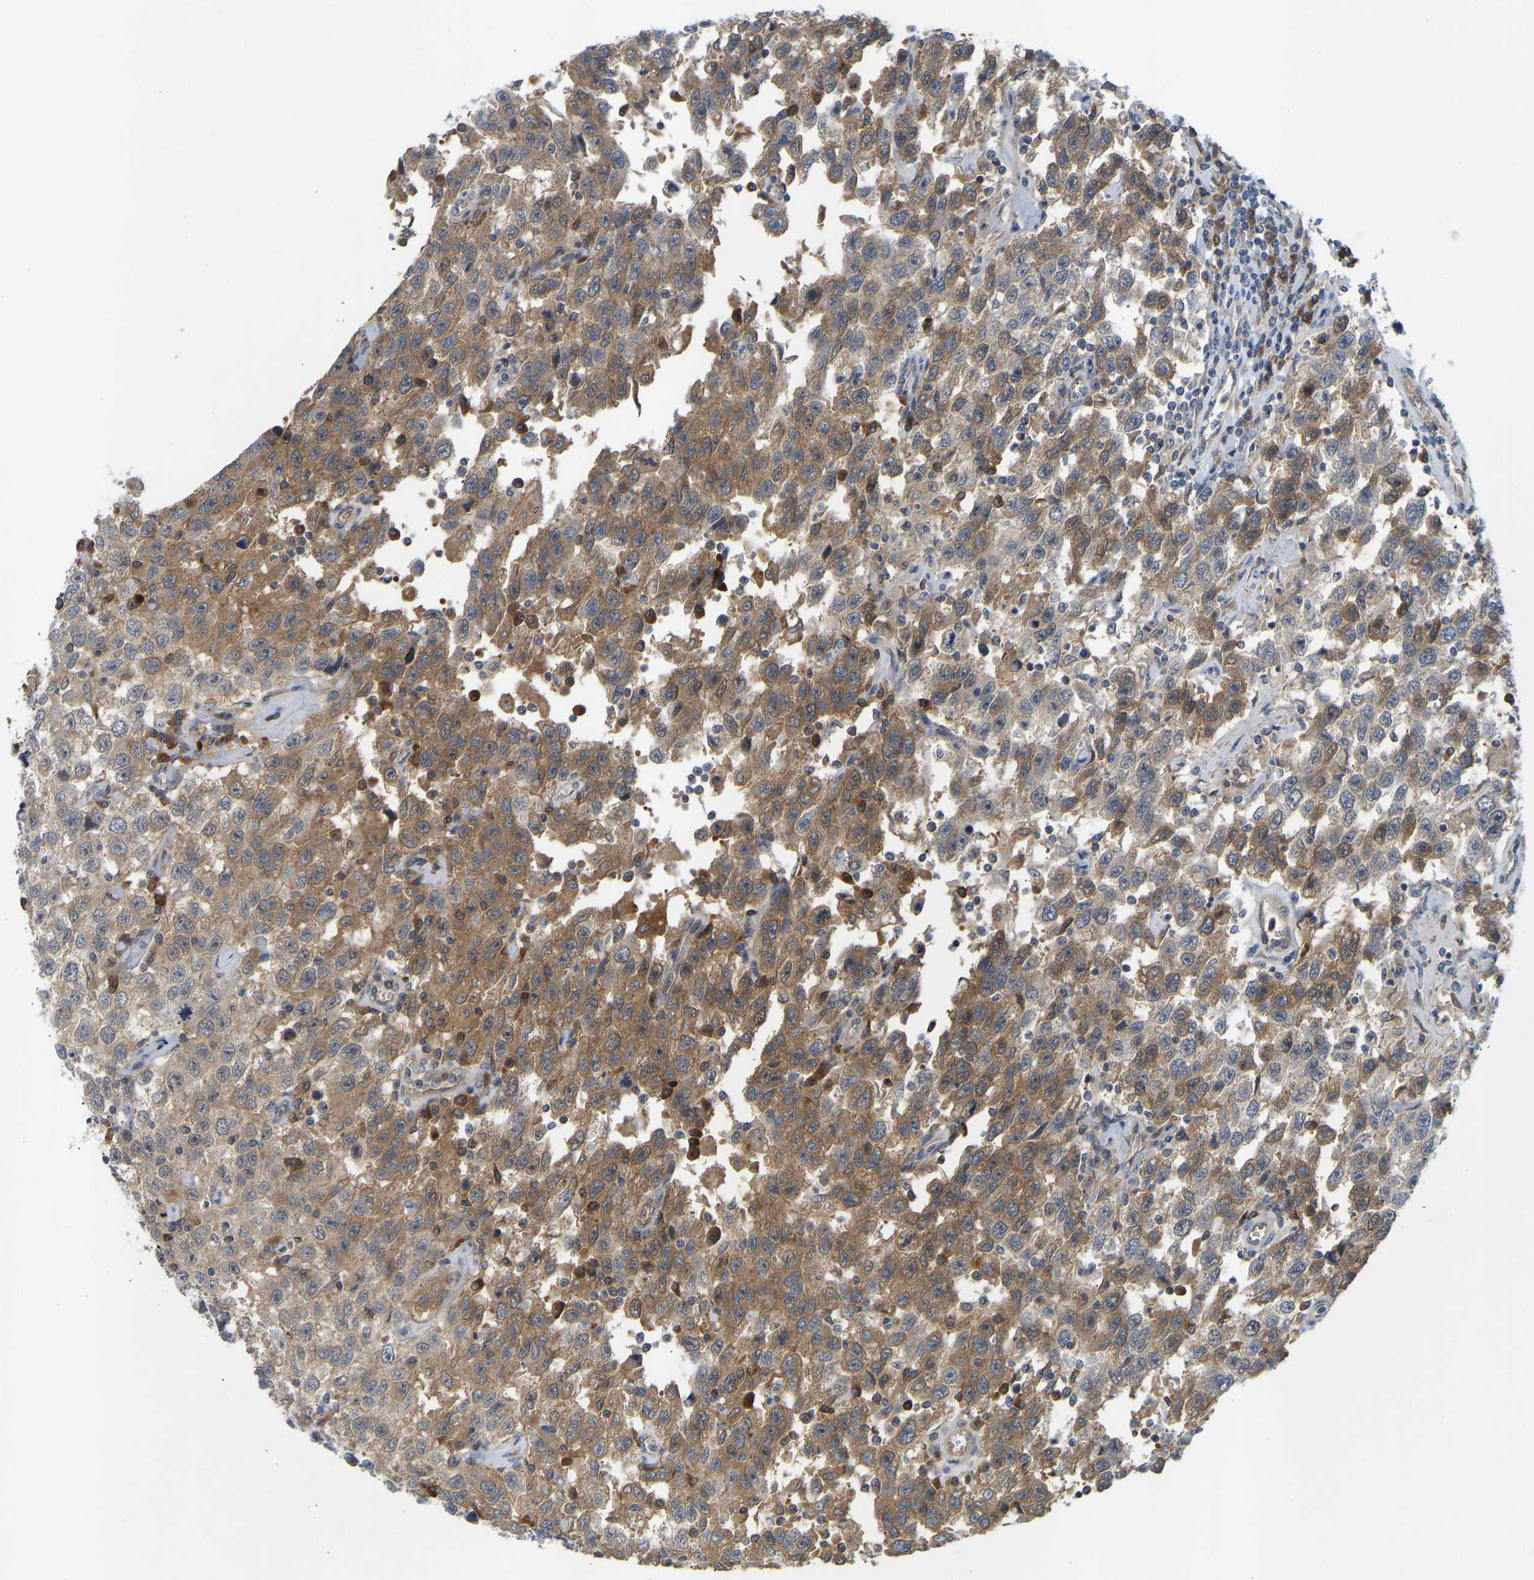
{"staining": {"intensity": "moderate", "quantity": ">75%", "location": "cytoplasmic/membranous"}, "tissue": "testis cancer", "cell_type": "Tumor cells", "image_type": "cancer", "snomed": [{"axis": "morphology", "description": "Seminoma, NOS"}, {"axis": "topography", "description": "Testis"}], "caption": "IHC micrograph of human testis cancer (seminoma) stained for a protein (brown), which displays medium levels of moderate cytoplasmic/membranous positivity in about >75% of tumor cells.", "gene": "ZNF251", "patient": {"sex": "male", "age": 41}}